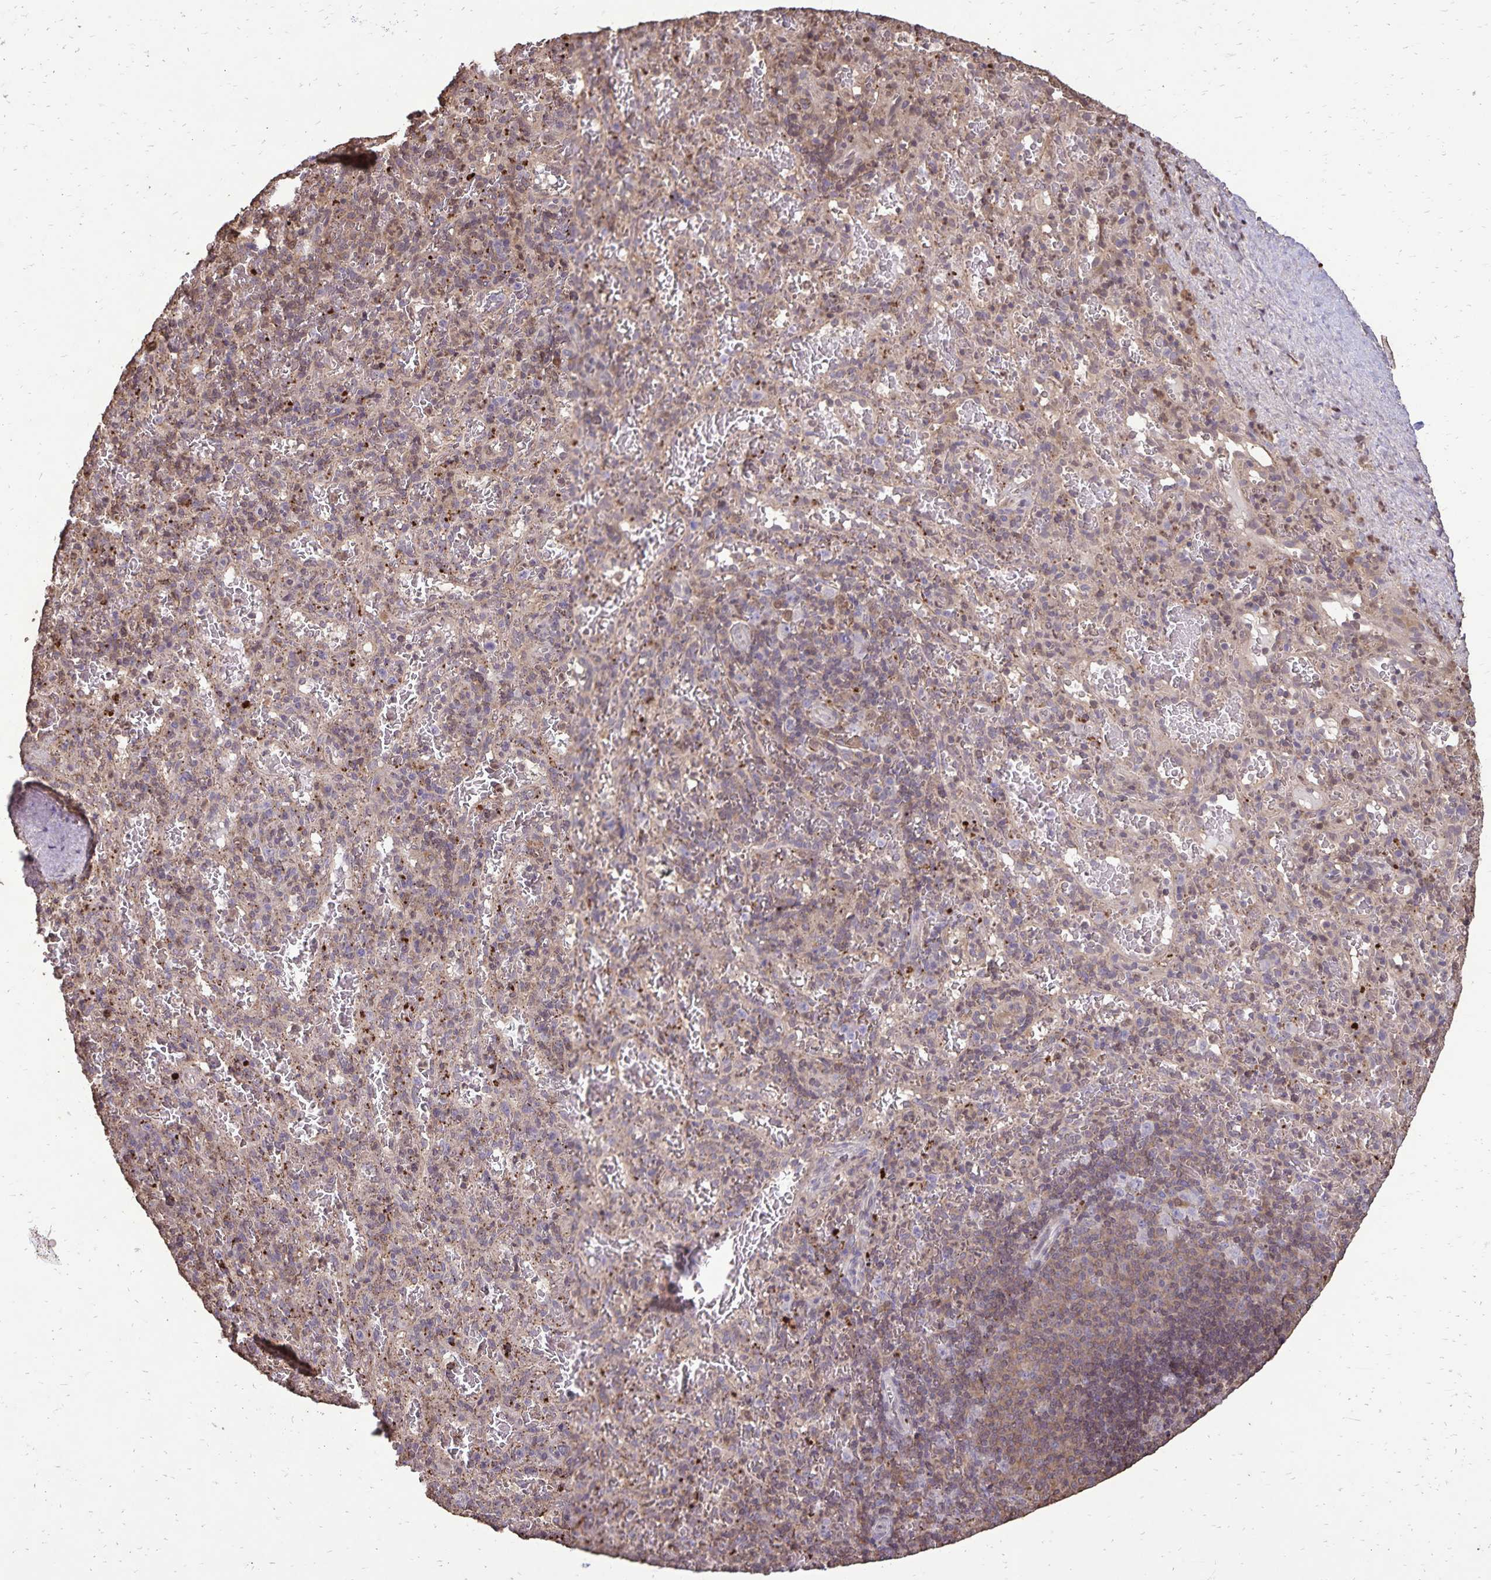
{"staining": {"intensity": "moderate", "quantity": "25%-75%", "location": "cytoplasmic/membranous"}, "tissue": "spleen", "cell_type": "Cells in red pulp", "image_type": "normal", "snomed": [{"axis": "morphology", "description": "Normal tissue, NOS"}, {"axis": "topography", "description": "Spleen"}], "caption": "A medium amount of moderate cytoplasmic/membranous positivity is appreciated in about 25%-75% of cells in red pulp in normal spleen. Using DAB (3,3'-diaminobenzidine) (brown) and hematoxylin (blue) stains, captured at high magnification using brightfield microscopy.", "gene": "CHMP1B", "patient": {"sex": "male", "age": 57}}